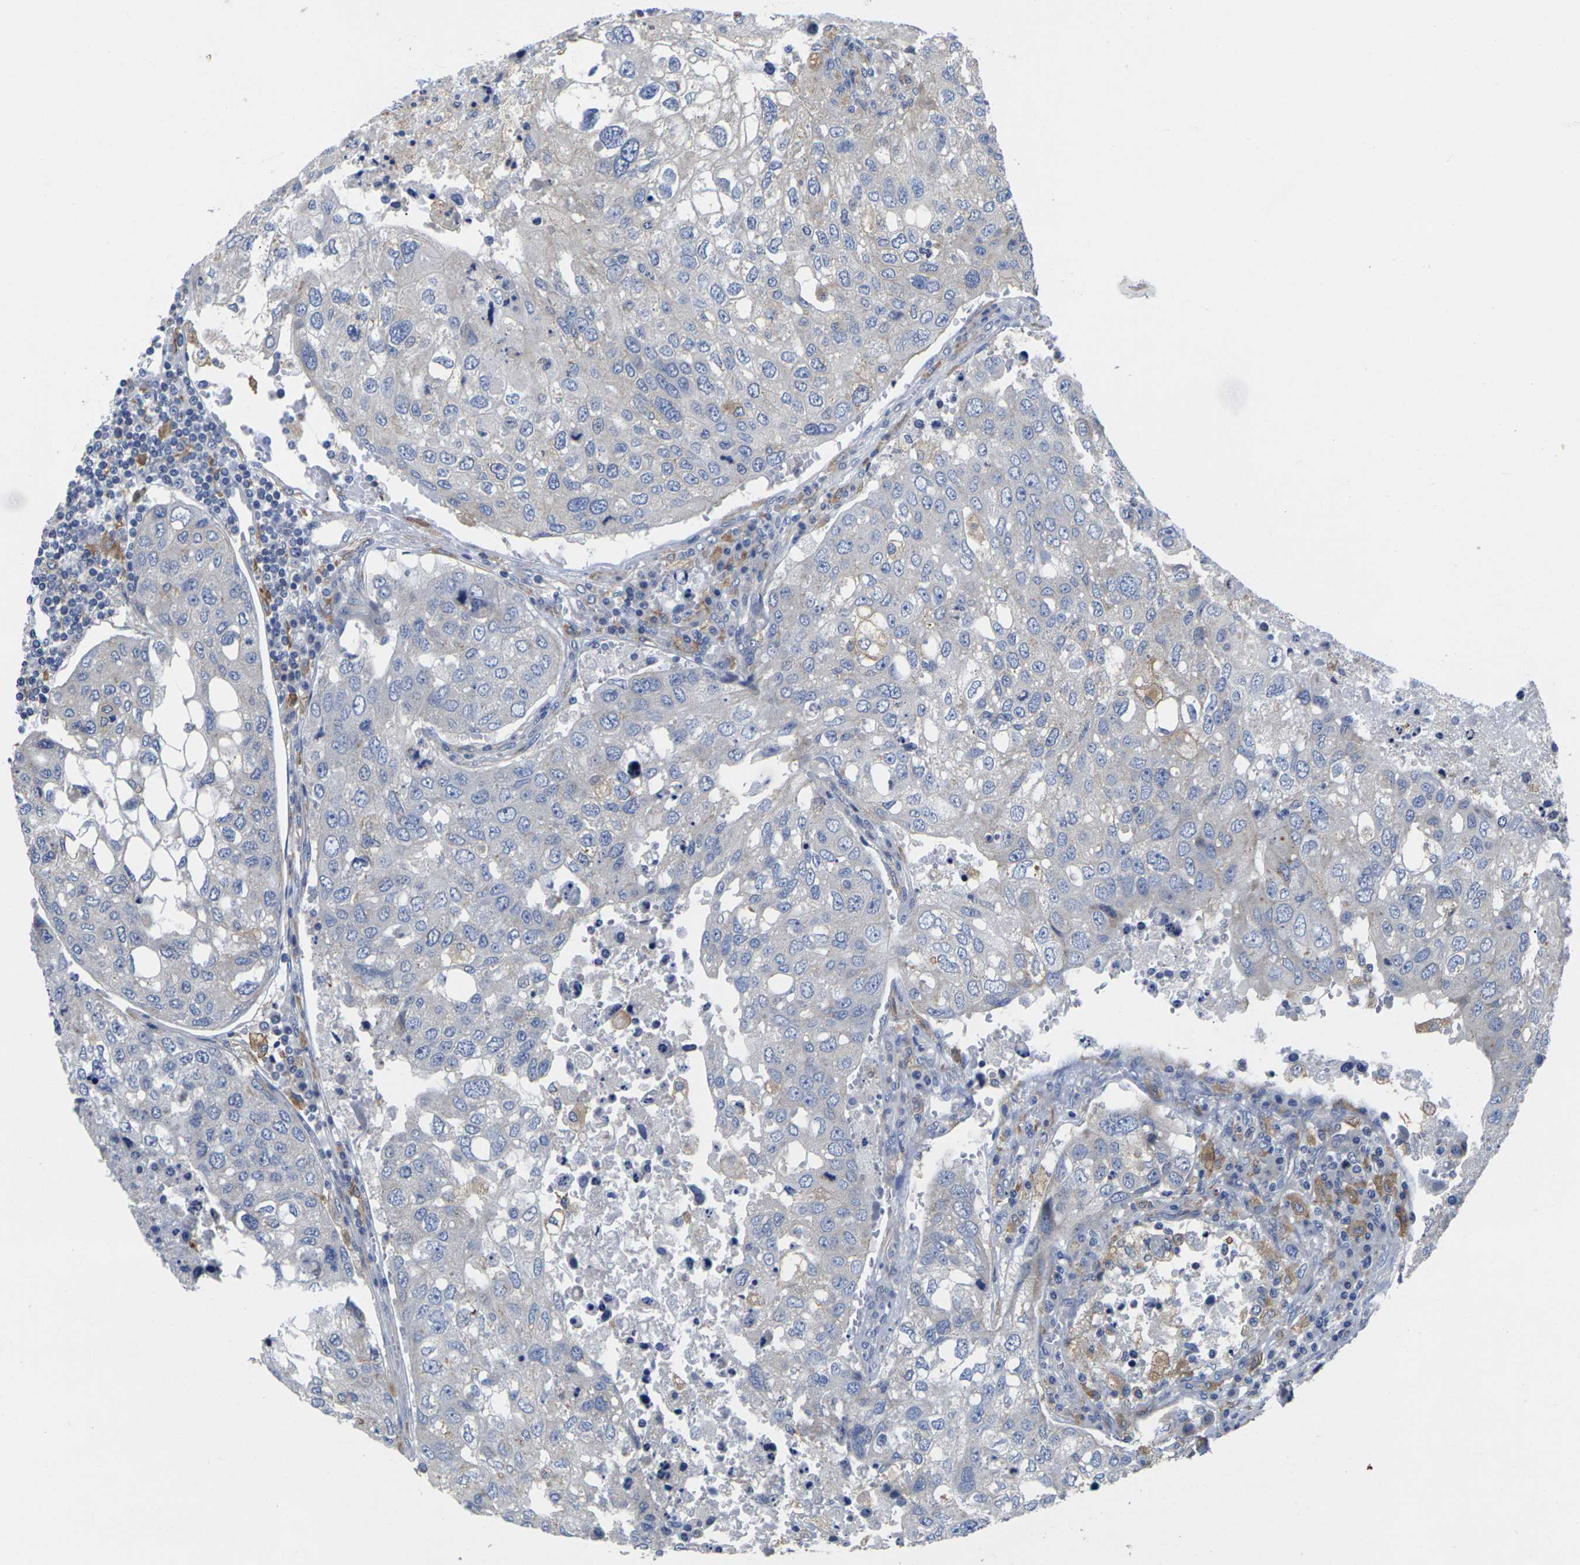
{"staining": {"intensity": "negative", "quantity": "none", "location": "none"}, "tissue": "urothelial cancer", "cell_type": "Tumor cells", "image_type": "cancer", "snomed": [{"axis": "morphology", "description": "Urothelial carcinoma, High grade"}, {"axis": "topography", "description": "Lymph node"}, {"axis": "topography", "description": "Urinary bladder"}], "caption": "The micrograph reveals no staining of tumor cells in high-grade urothelial carcinoma. (DAB (3,3'-diaminobenzidine) immunohistochemistry with hematoxylin counter stain).", "gene": "SCNN1A", "patient": {"sex": "male", "age": 51}}